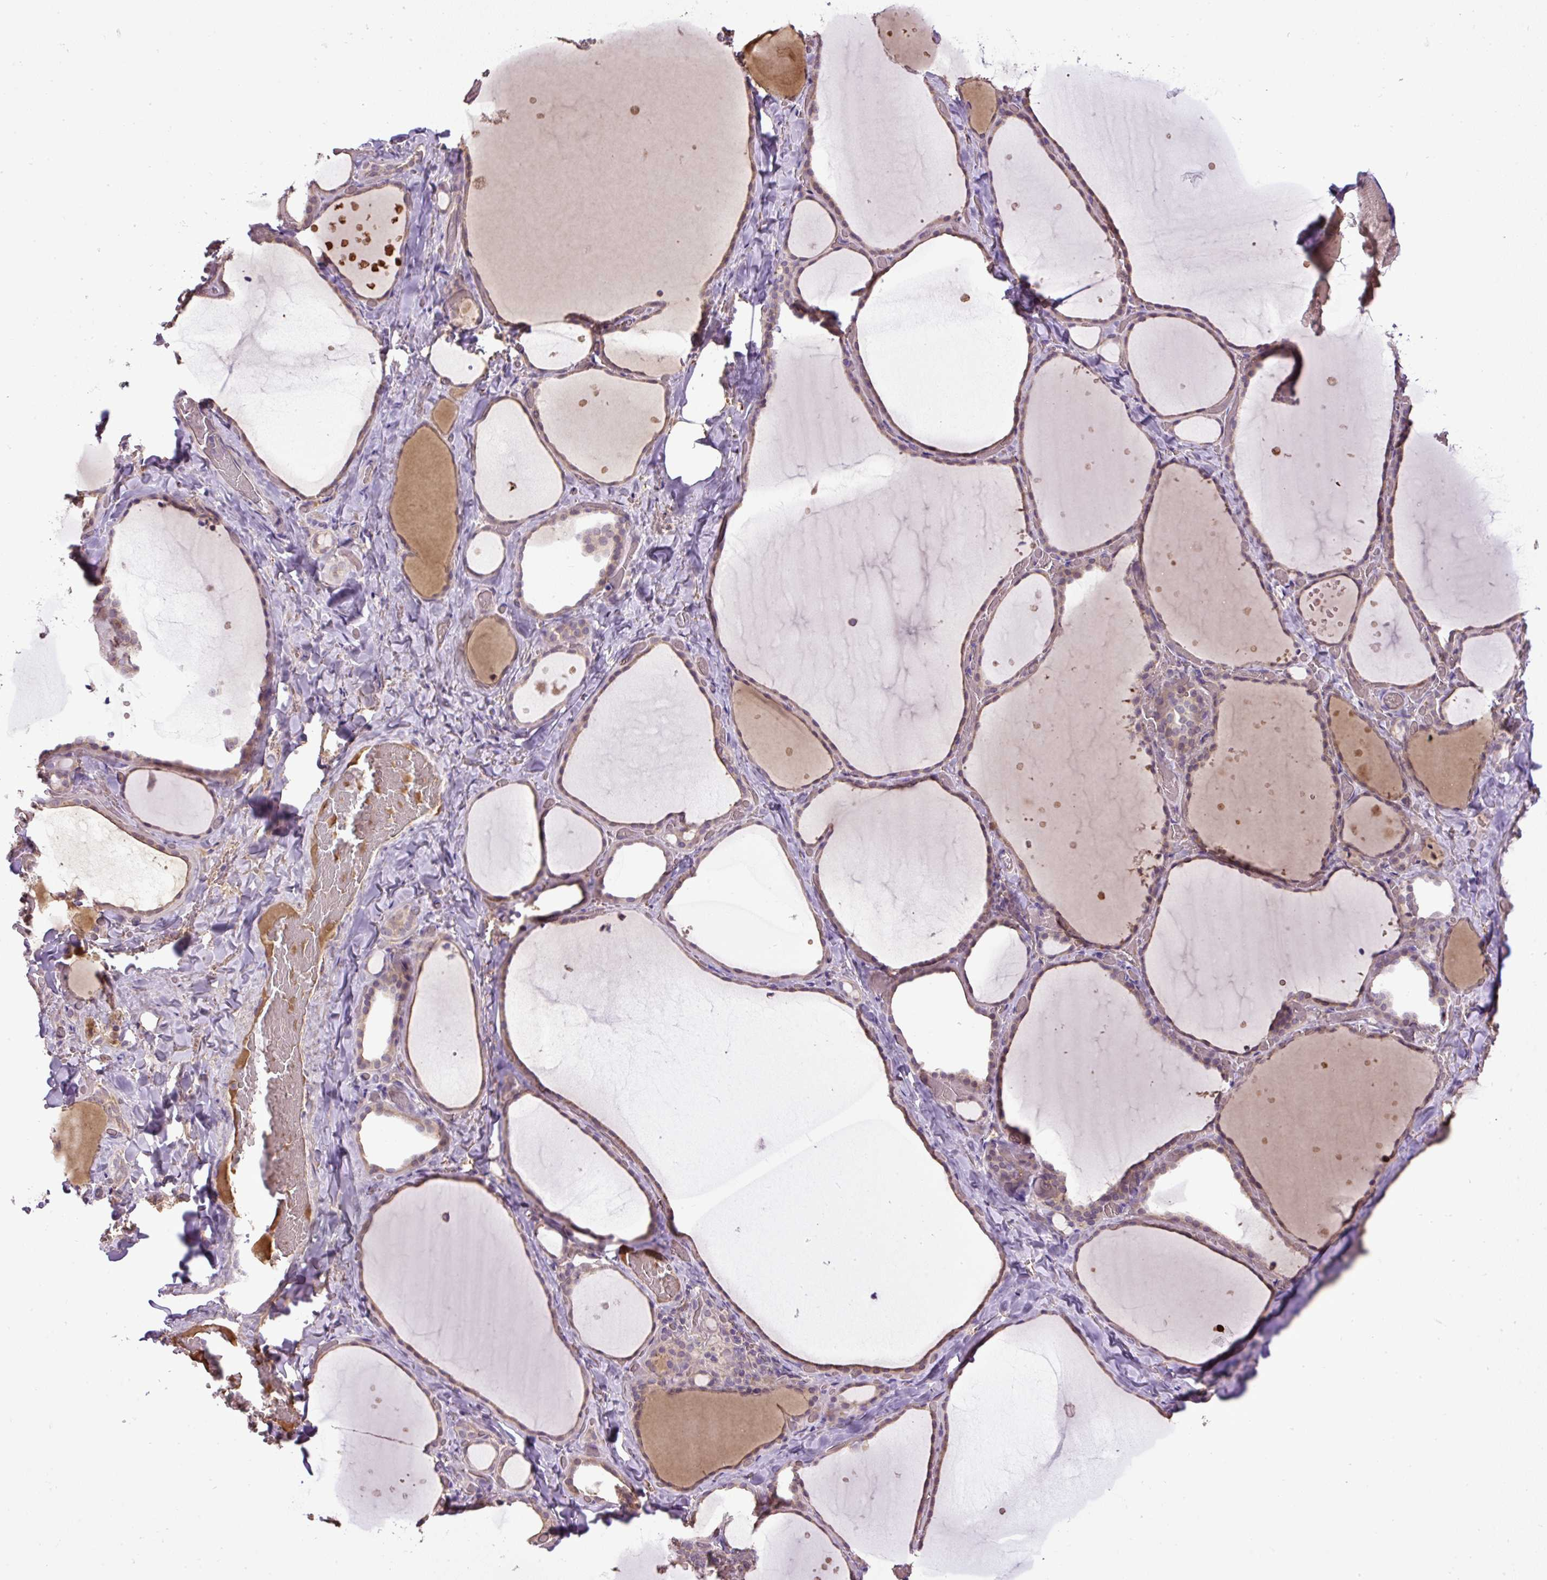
{"staining": {"intensity": "weak", "quantity": ">75%", "location": "cytoplasmic/membranous"}, "tissue": "thyroid gland", "cell_type": "Glandular cells", "image_type": "normal", "snomed": [{"axis": "morphology", "description": "Normal tissue, NOS"}, {"axis": "topography", "description": "Thyroid gland"}], "caption": "Glandular cells exhibit low levels of weak cytoplasmic/membranous expression in approximately >75% of cells in normal thyroid gland. The staining was performed using DAB (3,3'-diaminobenzidine), with brown indicating positive protein expression. Nuclei are stained blue with hematoxylin.", "gene": "CXCL13", "patient": {"sex": "female", "age": 36}}